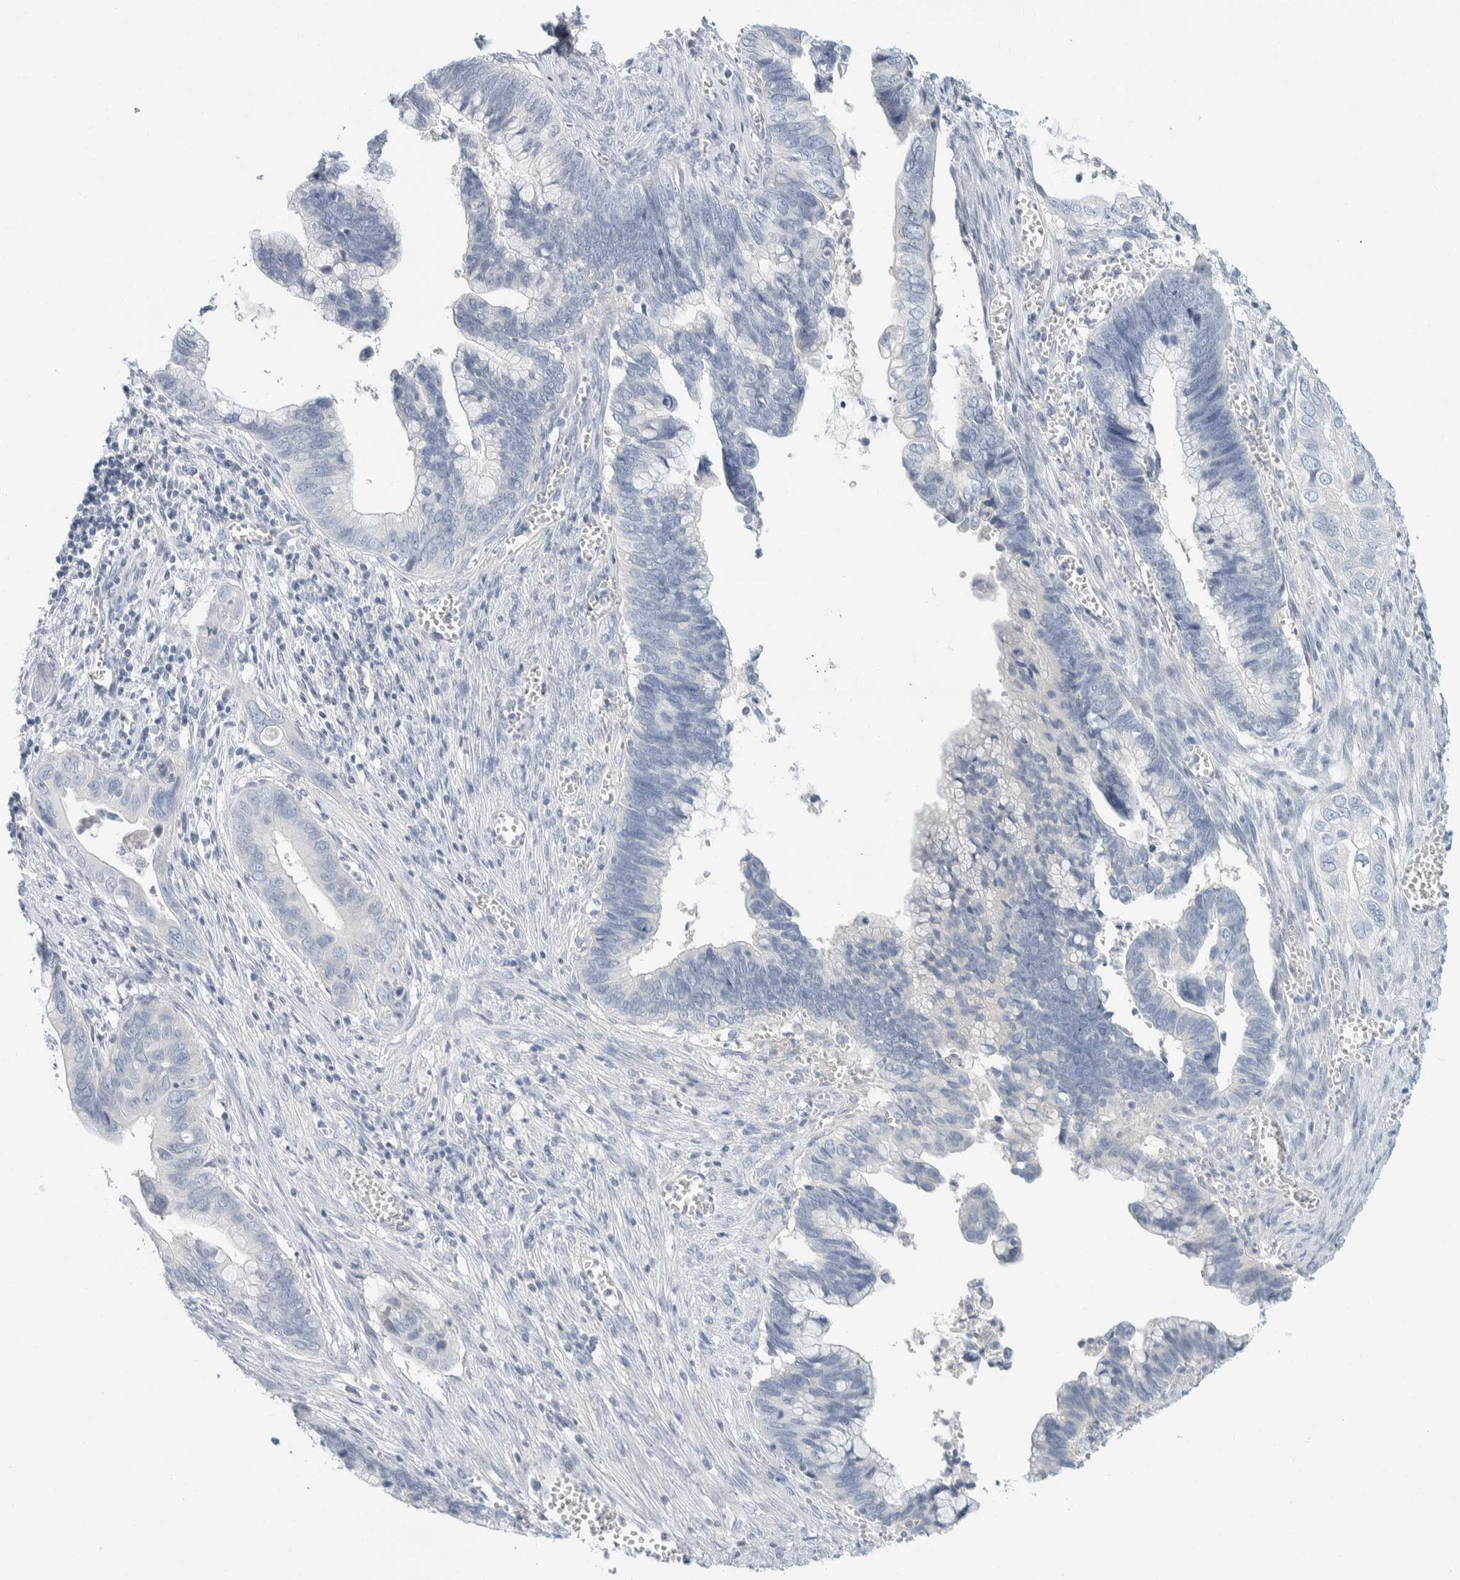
{"staining": {"intensity": "negative", "quantity": "none", "location": "none"}, "tissue": "cervical cancer", "cell_type": "Tumor cells", "image_type": "cancer", "snomed": [{"axis": "morphology", "description": "Adenocarcinoma, NOS"}, {"axis": "topography", "description": "Cervix"}], "caption": "High magnification brightfield microscopy of cervical cancer (adenocarcinoma) stained with DAB (brown) and counterstained with hematoxylin (blue): tumor cells show no significant expression.", "gene": "ALOX12B", "patient": {"sex": "female", "age": 44}}